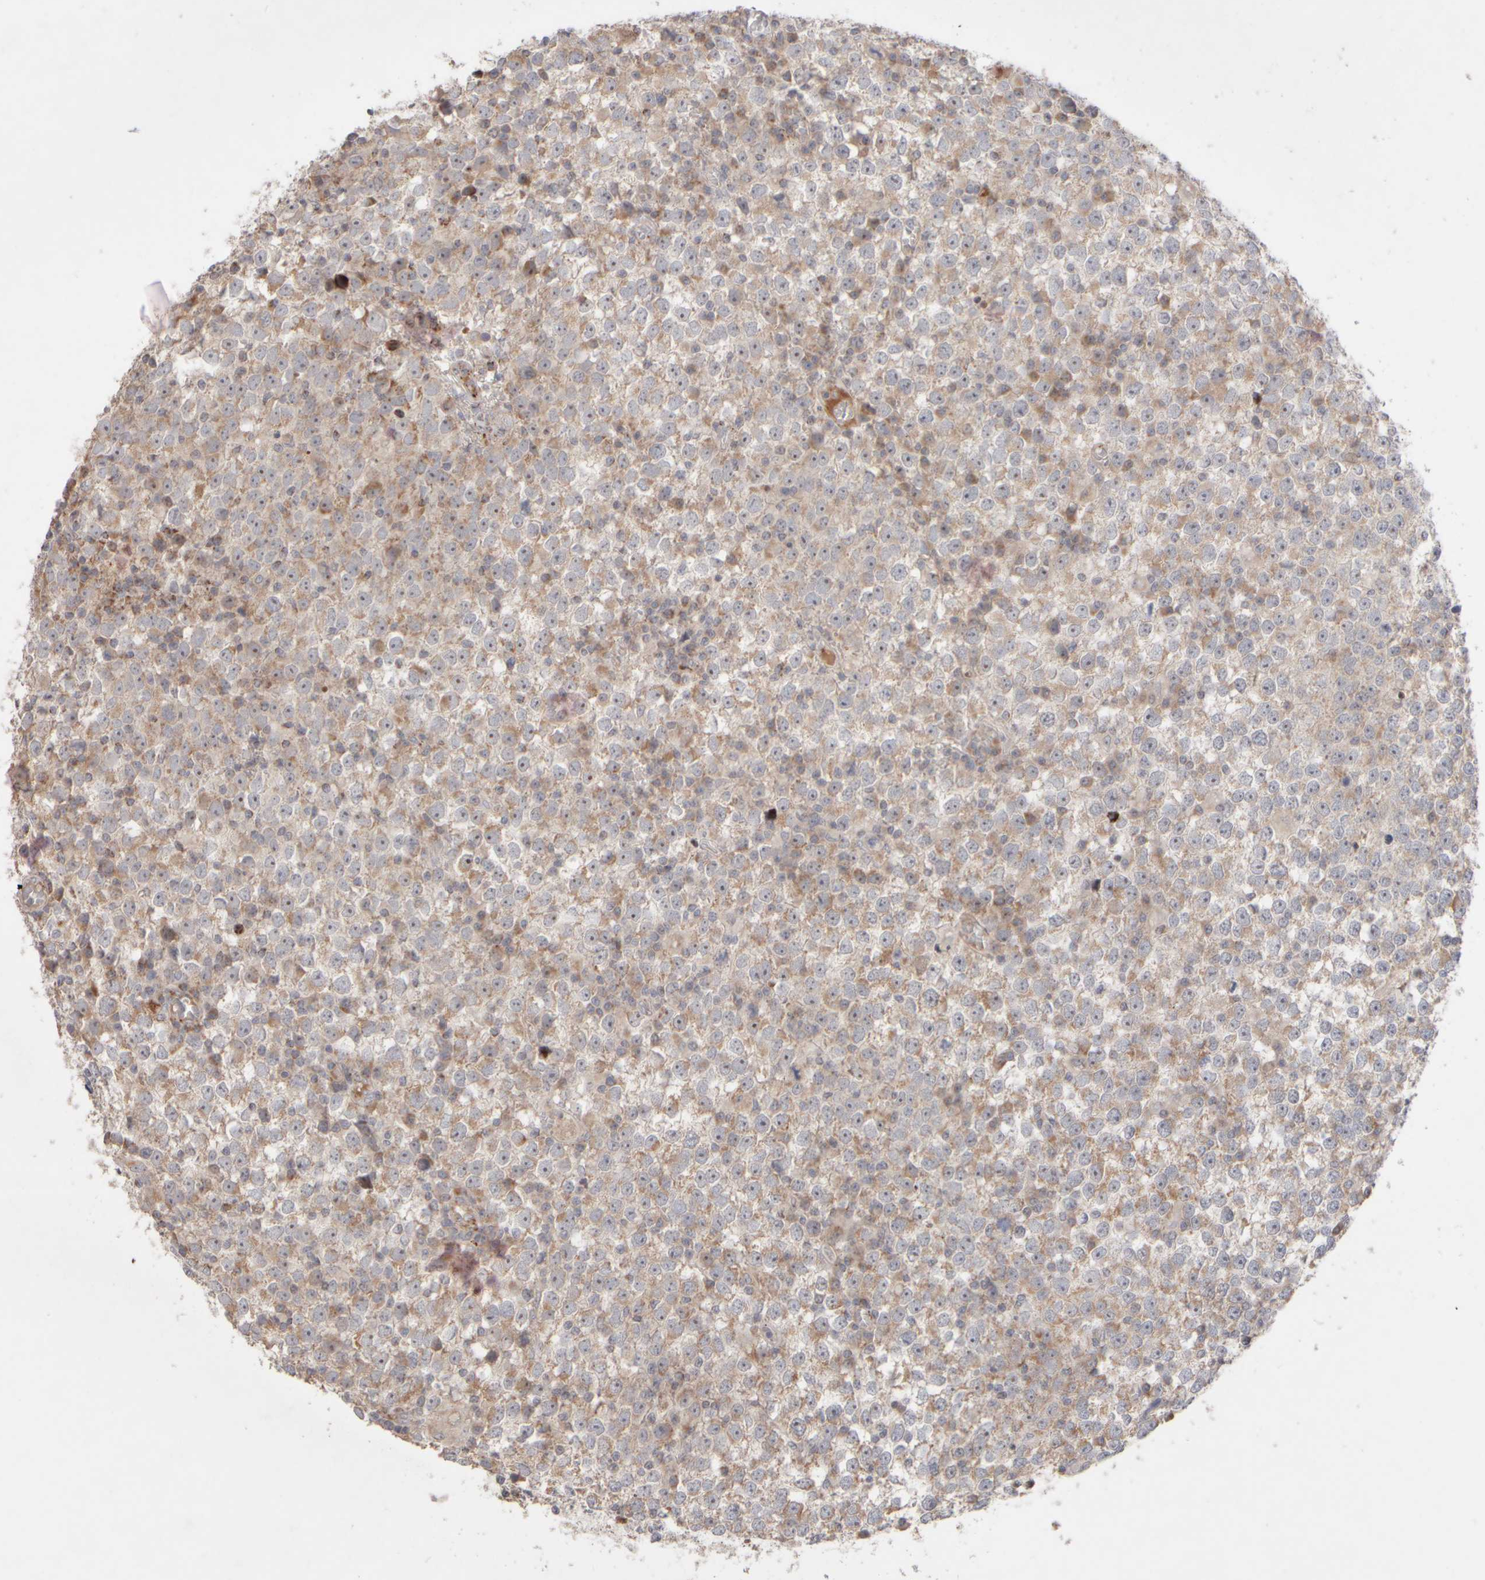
{"staining": {"intensity": "weak", "quantity": "25%-75%", "location": "cytoplasmic/membranous,nuclear"}, "tissue": "testis cancer", "cell_type": "Tumor cells", "image_type": "cancer", "snomed": [{"axis": "morphology", "description": "Seminoma, NOS"}, {"axis": "topography", "description": "Testis"}], "caption": "Brown immunohistochemical staining in seminoma (testis) shows weak cytoplasmic/membranous and nuclear staining in approximately 25%-75% of tumor cells. (DAB (3,3'-diaminobenzidine) IHC with brightfield microscopy, high magnification).", "gene": "CHADL", "patient": {"sex": "male", "age": 65}}